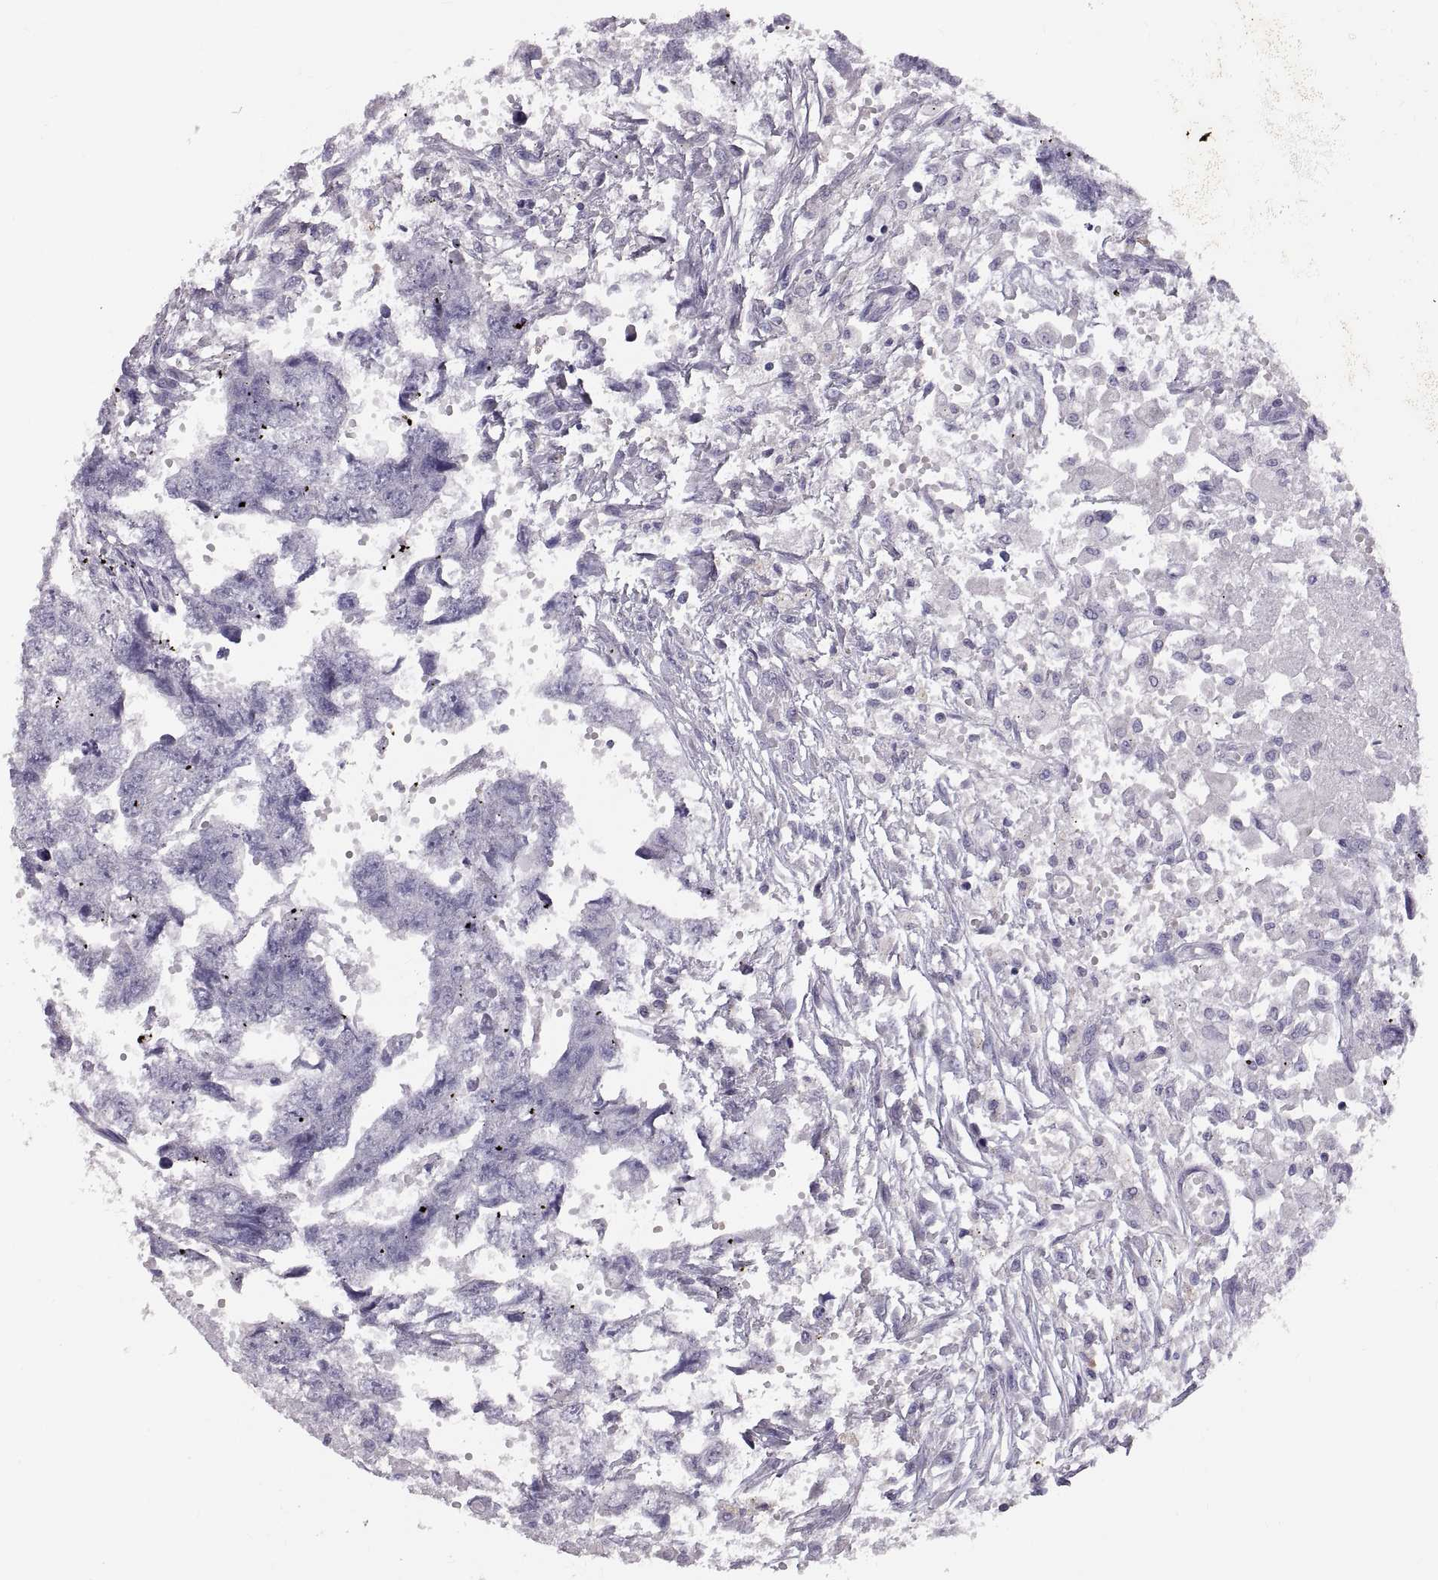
{"staining": {"intensity": "negative", "quantity": "none", "location": "none"}, "tissue": "testis cancer", "cell_type": "Tumor cells", "image_type": "cancer", "snomed": [{"axis": "morphology", "description": "Carcinoma, Embryonal, NOS"}, {"axis": "morphology", "description": "Teratoma, malignant, NOS"}, {"axis": "topography", "description": "Testis"}], "caption": "Testis cancer was stained to show a protein in brown. There is no significant expression in tumor cells.", "gene": "WBP2NL", "patient": {"sex": "male", "age": 44}}